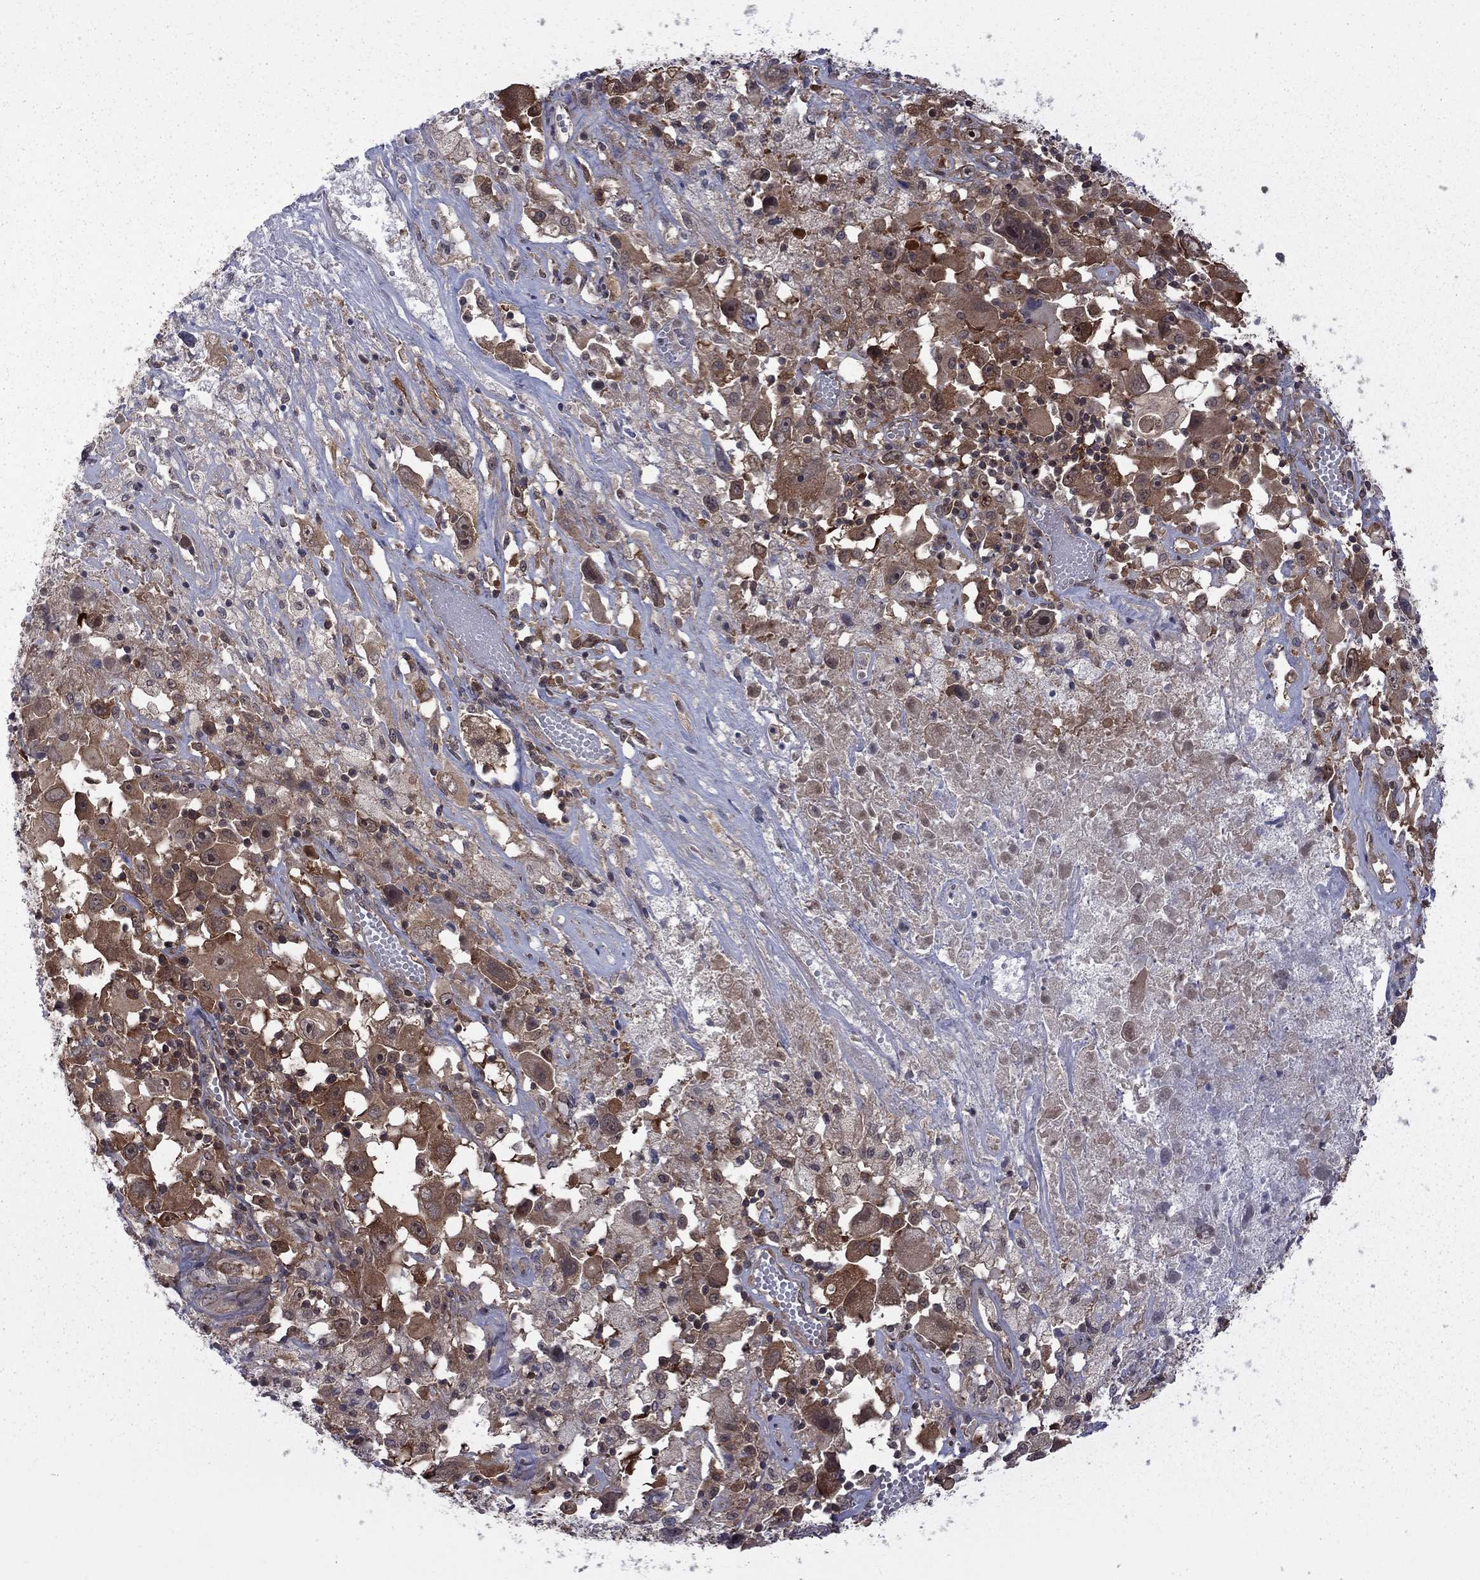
{"staining": {"intensity": "strong", "quantity": ">75%", "location": "cytoplasmic/membranous"}, "tissue": "melanoma", "cell_type": "Tumor cells", "image_type": "cancer", "snomed": [{"axis": "morphology", "description": "Malignant melanoma, Metastatic site"}, {"axis": "topography", "description": "Soft tissue"}], "caption": "Protein staining of melanoma tissue shows strong cytoplasmic/membranous staining in approximately >75% of tumor cells.", "gene": "NAA50", "patient": {"sex": "male", "age": 50}}